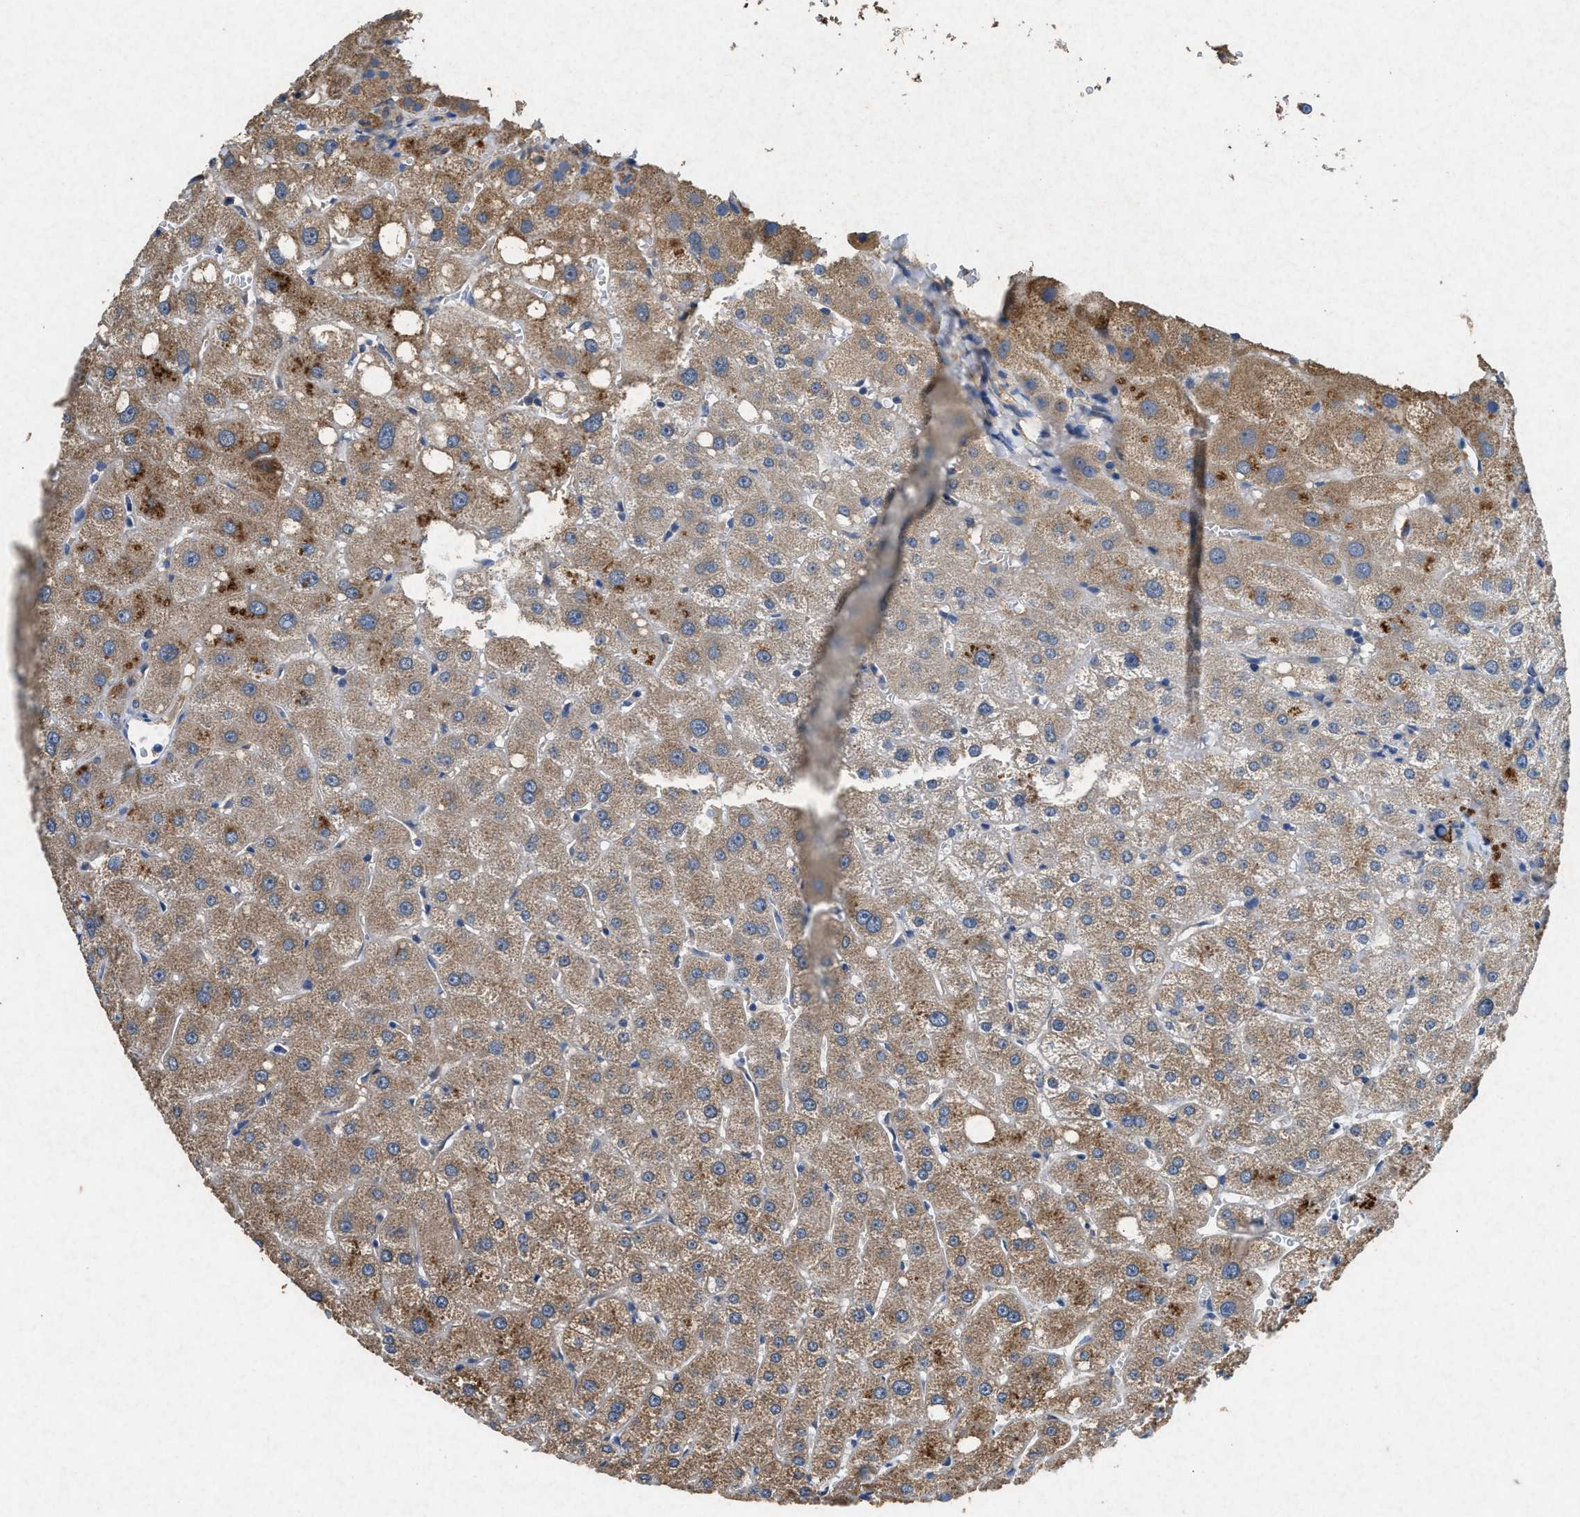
{"staining": {"intensity": "weak", "quantity": ">75%", "location": "cytoplasmic/membranous"}, "tissue": "liver", "cell_type": "Cholangiocytes", "image_type": "normal", "snomed": [{"axis": "morphology", "description": "Normal tissue, NOS"}, {"axis": "topography", "description": "Liver"}], "caption": "The immunohistochemical stain labels weak cytoplasmic/membranous expression in cholangiocytes of normal liver.", "gene": "CDK15", "patient": {"sex": "male", "age": 73}}